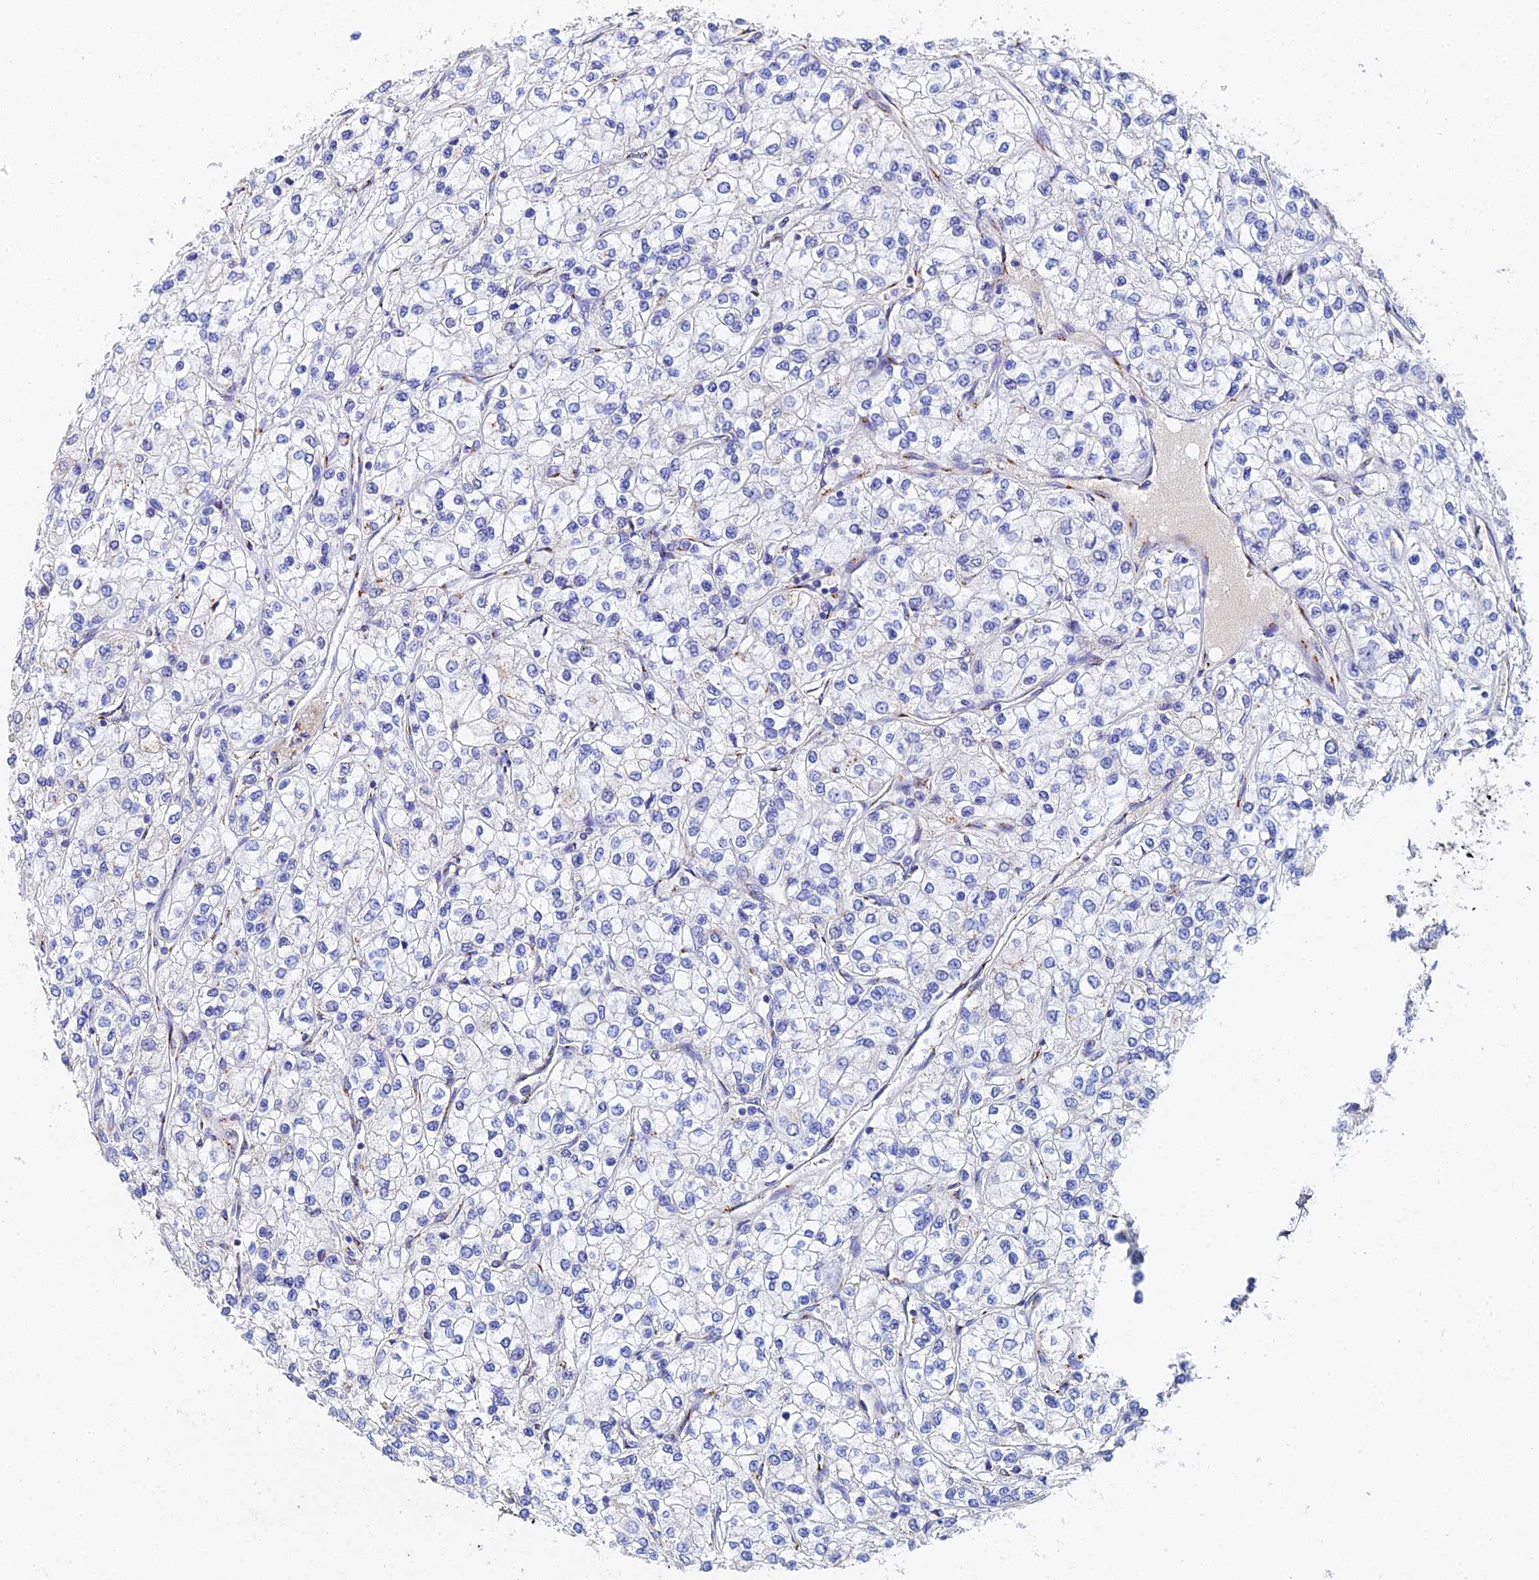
{"staining": {"intensity": "negative", "quantity": "none", "location": "none"}, "tissue": "renal cancer", "cell_type": "Tumor cells", "image_type": "cancer", "snomed": [{"axis": "morphology", "description": "Adenocarcinoma, NOS"}, {"axis": "topography", "description": "Kidney"}], "caption": "Tumor cells show no significant positivity in renal cancer (adenocarcinoma).", "gene": "ENSG00000268674", "patient": {"sex": "male", "age": 80}}